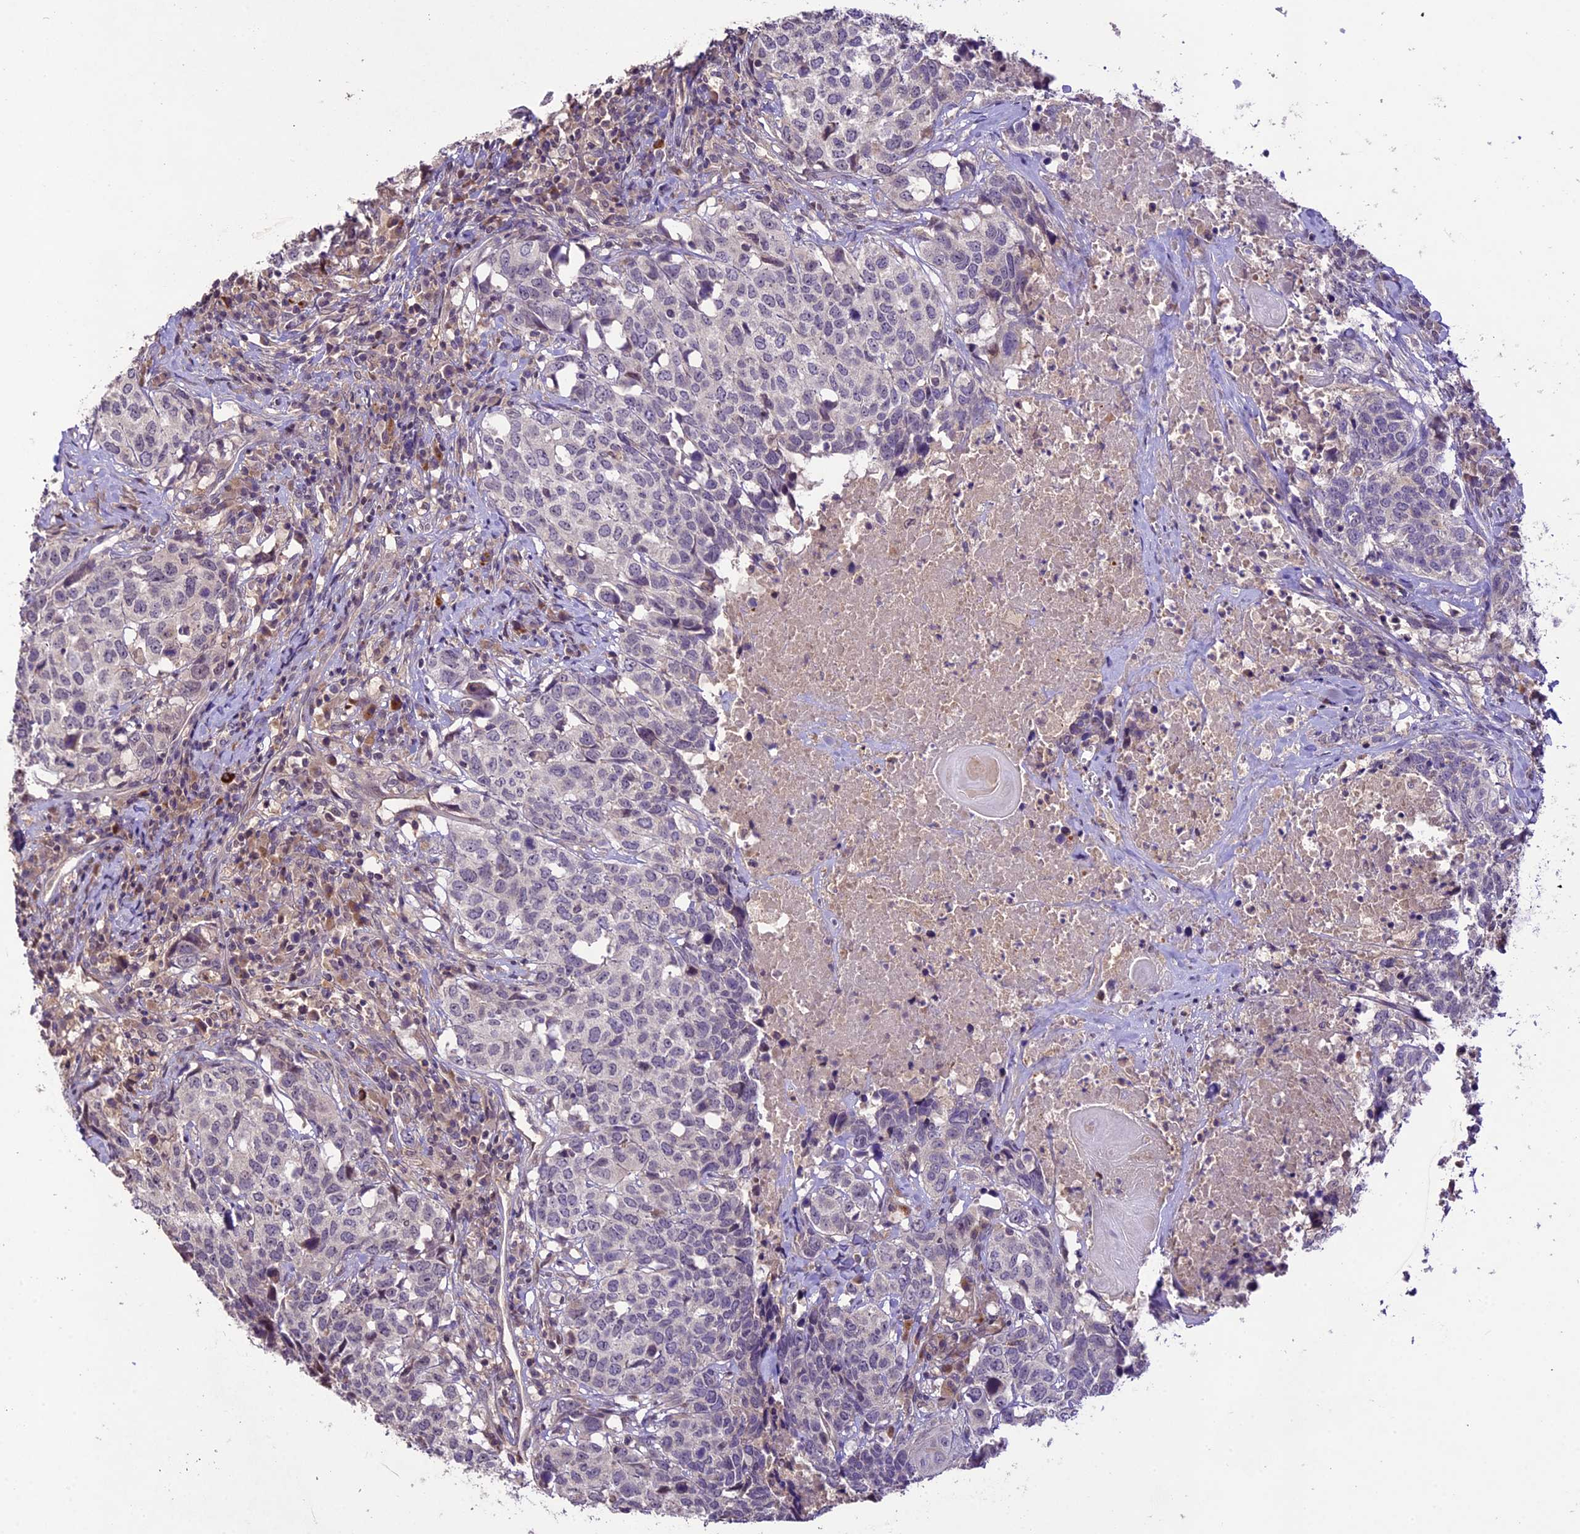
{"staining": {"intensity": "negative", "quantity": "none", "location": "none"}, "tissue": "head and neck cancer", "cell_type": "Tumor cells", "image_type": "cancer", "snomed": [{"axis": "morphology", "description": "Squamous cell carcinoma, NOS"}, {"axis": "topography", "description": "Head-Neck"}], "caption": "Immunohistochemistry (IHC) of head and neck cancer (squamous cell carcinoma) shows no expression in tumor cells.", "gene": "DGKH", "patient": {"sex": "male", "age": 66}}